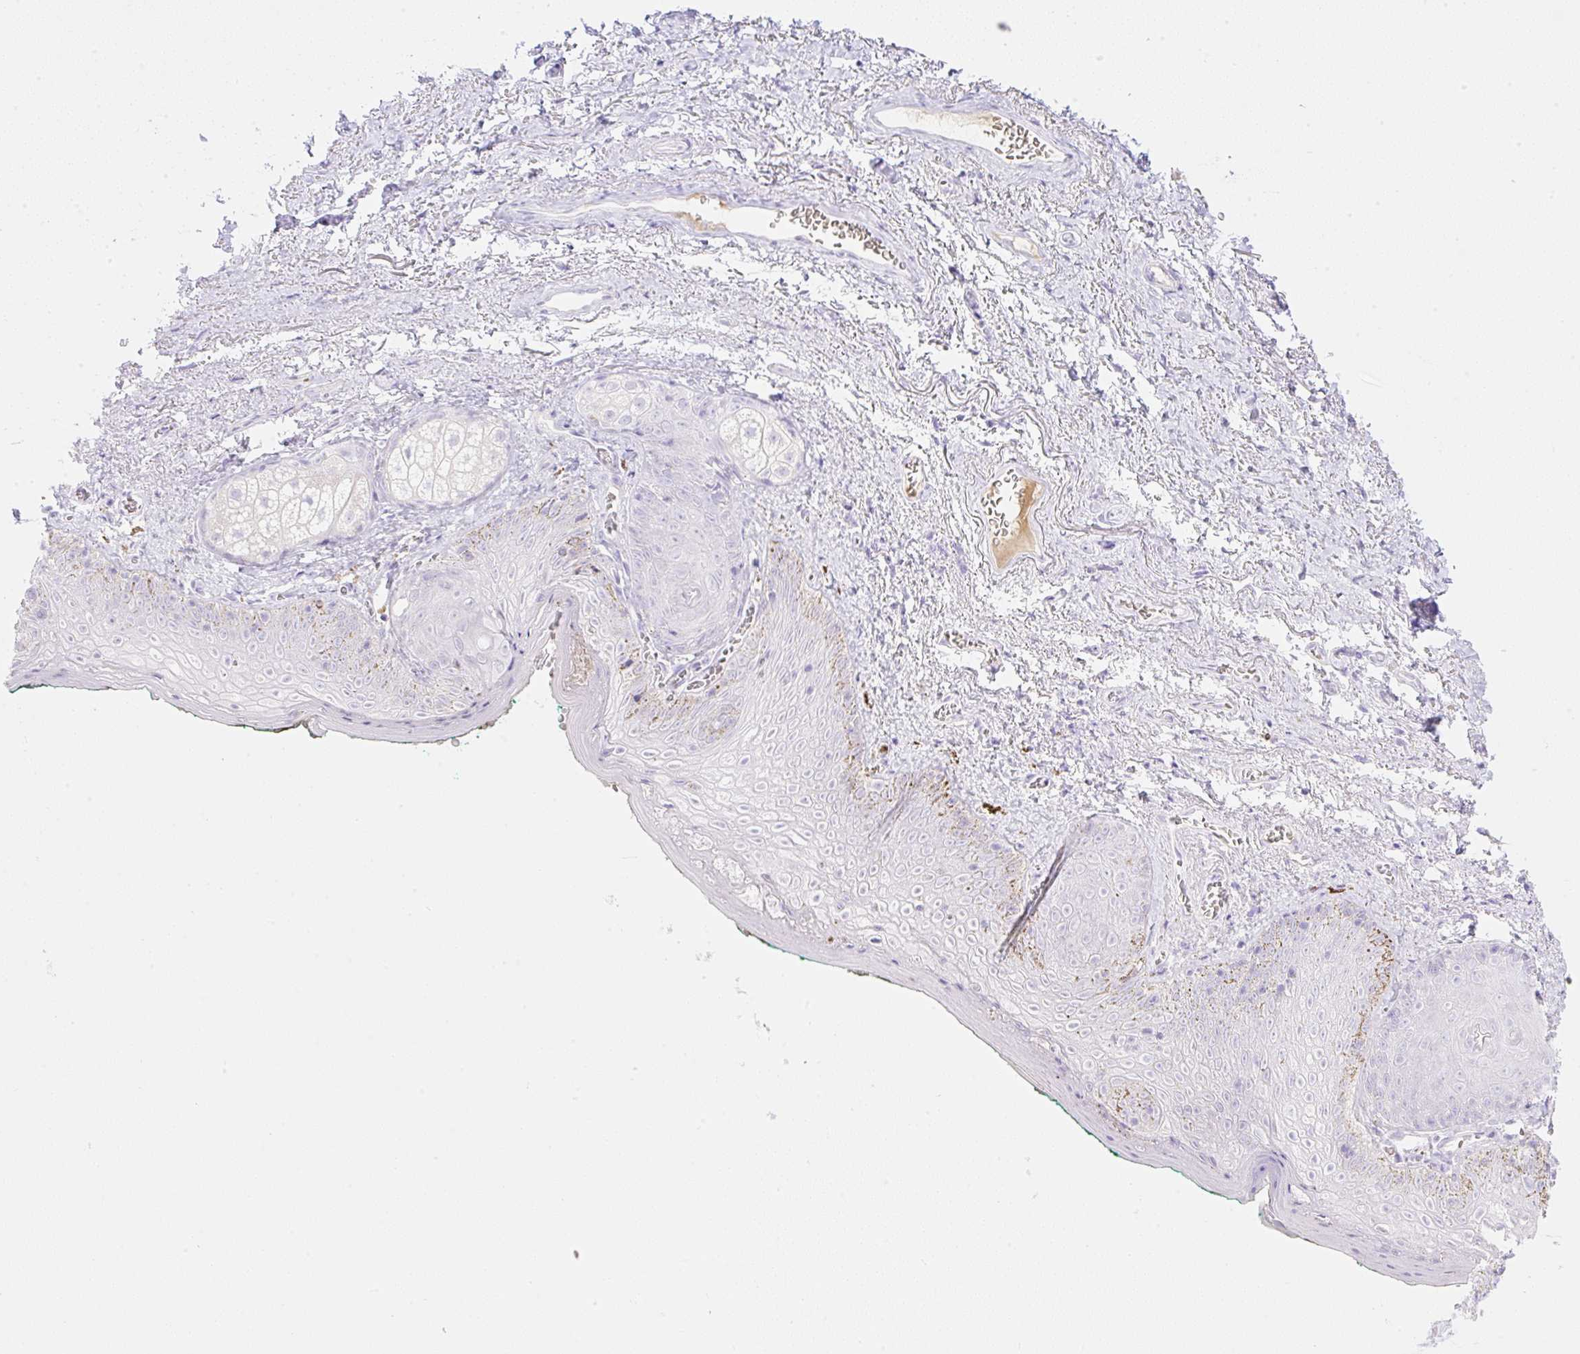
{"staining": {"intensity": "negative", "quantity": "none", "location": "none"}, "tissue": "vagina", "cell_type": "Squamous epithelial cells", "image_type": "normal", "snomed": [{"axis": "morphology", "description": "Normal tissue, NOS"}, {"axis": "topography", "description": "Vulva"}, {"axis": "topography", "description": "Vagina"}, {"axis": "topography", "description": "Peripheral nerve tissue"}], "caption": "This is a micrograph of immunohistochemistry staining of benign vagina, which shows no staining in squamous epithelial cells.", "gene": "CDX1", "patient": {"sex": "female", "age": 66}}